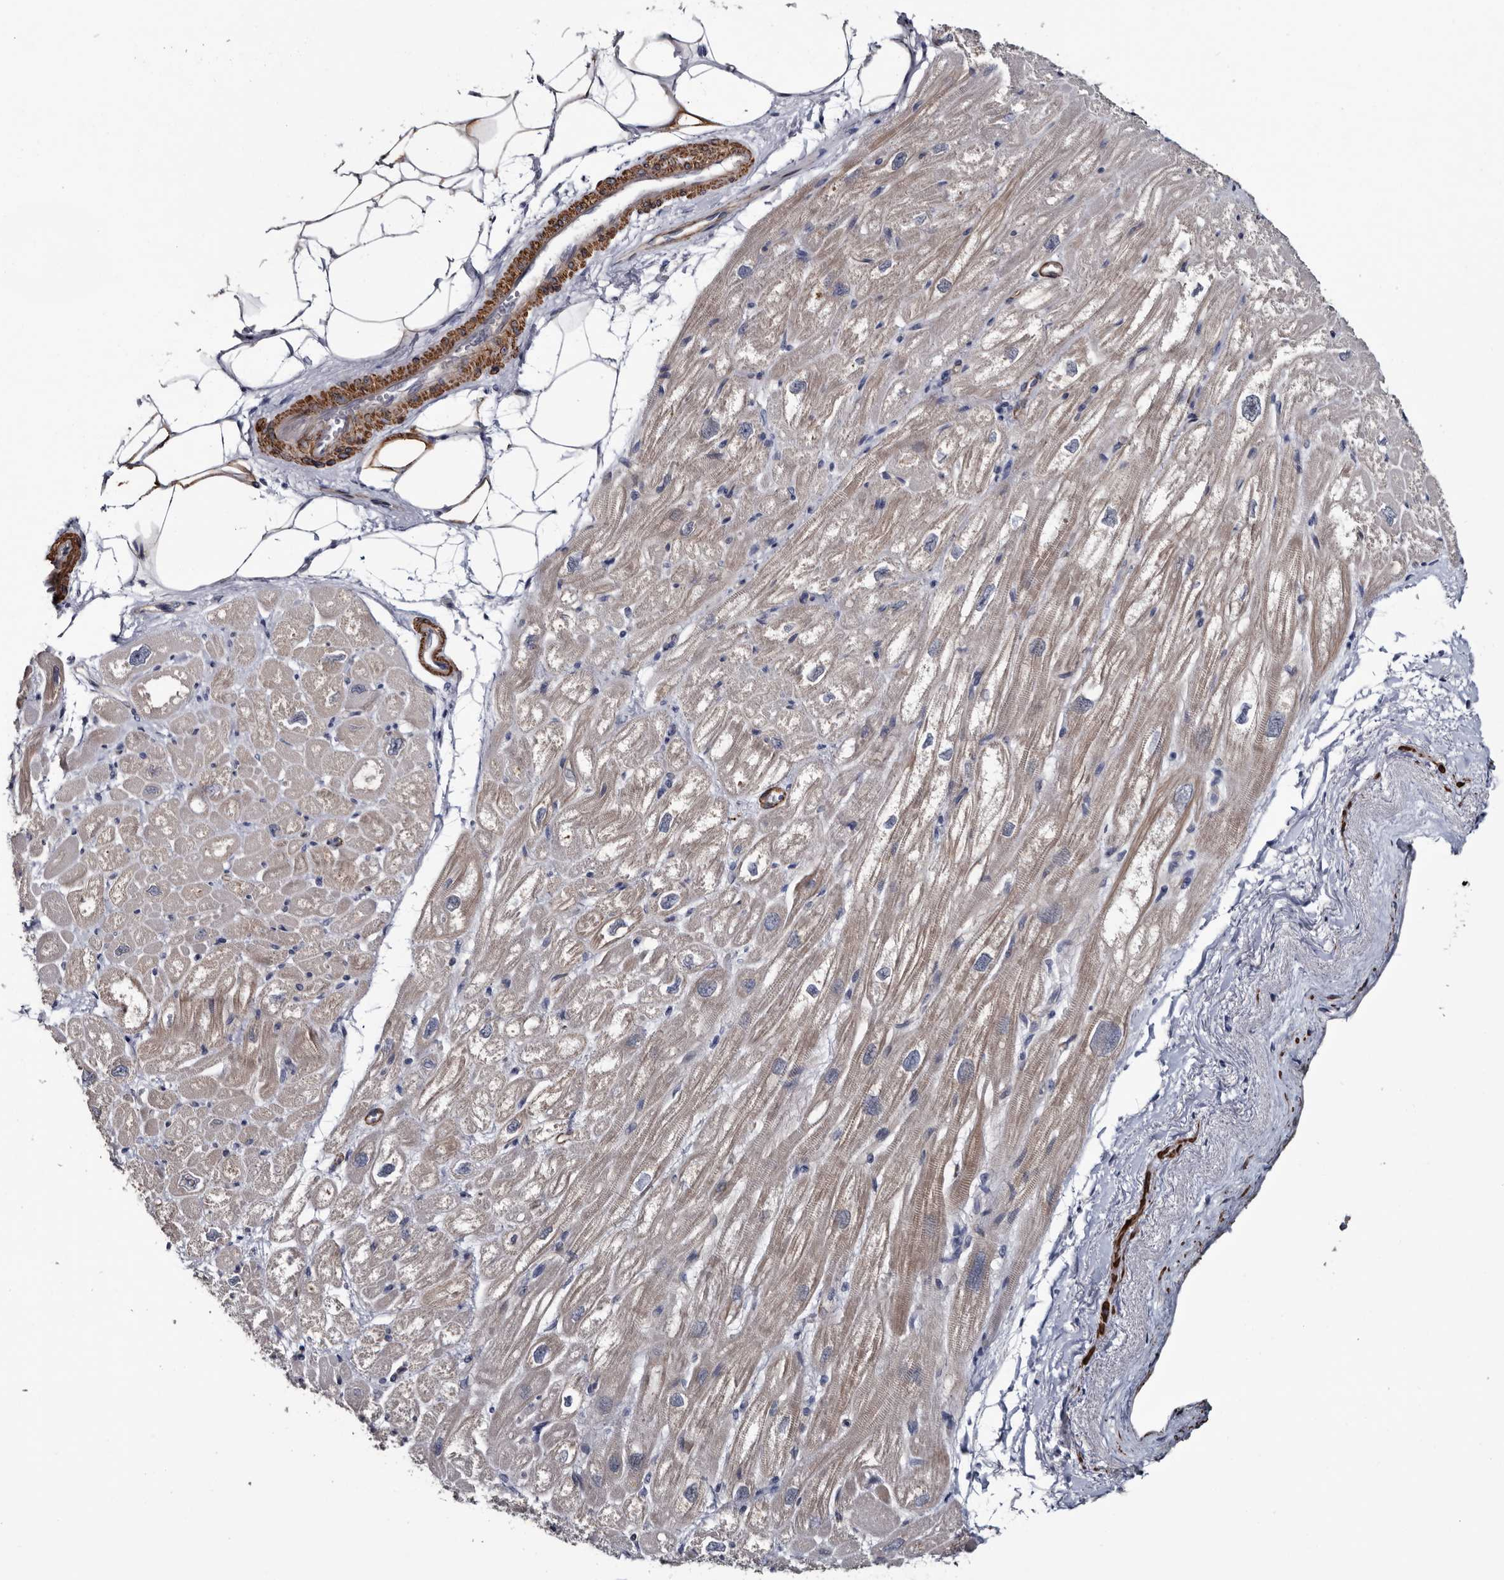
{"staining": {"intensity": "weak", "quantity": "<25%", "location": "cytoplasmic/membranous"}, "tissue": "heart muscle", "cell_type": "Cardiomyocytes", "image_type": "normal", "snomed": [{"axis": "morphology", "description": "Normal tissue, NOS"}, {"axis": "topography", "description": "Heart"}], "caption": "Immunohistochemical staining of benign heart muscle exhibits no significant positivity in cardiomyocytes. (Immunohistochemistry, brightfield microscopy, high magnification).", "gene": "IARS1", "patient": {"sex": "male", "age": 50}}